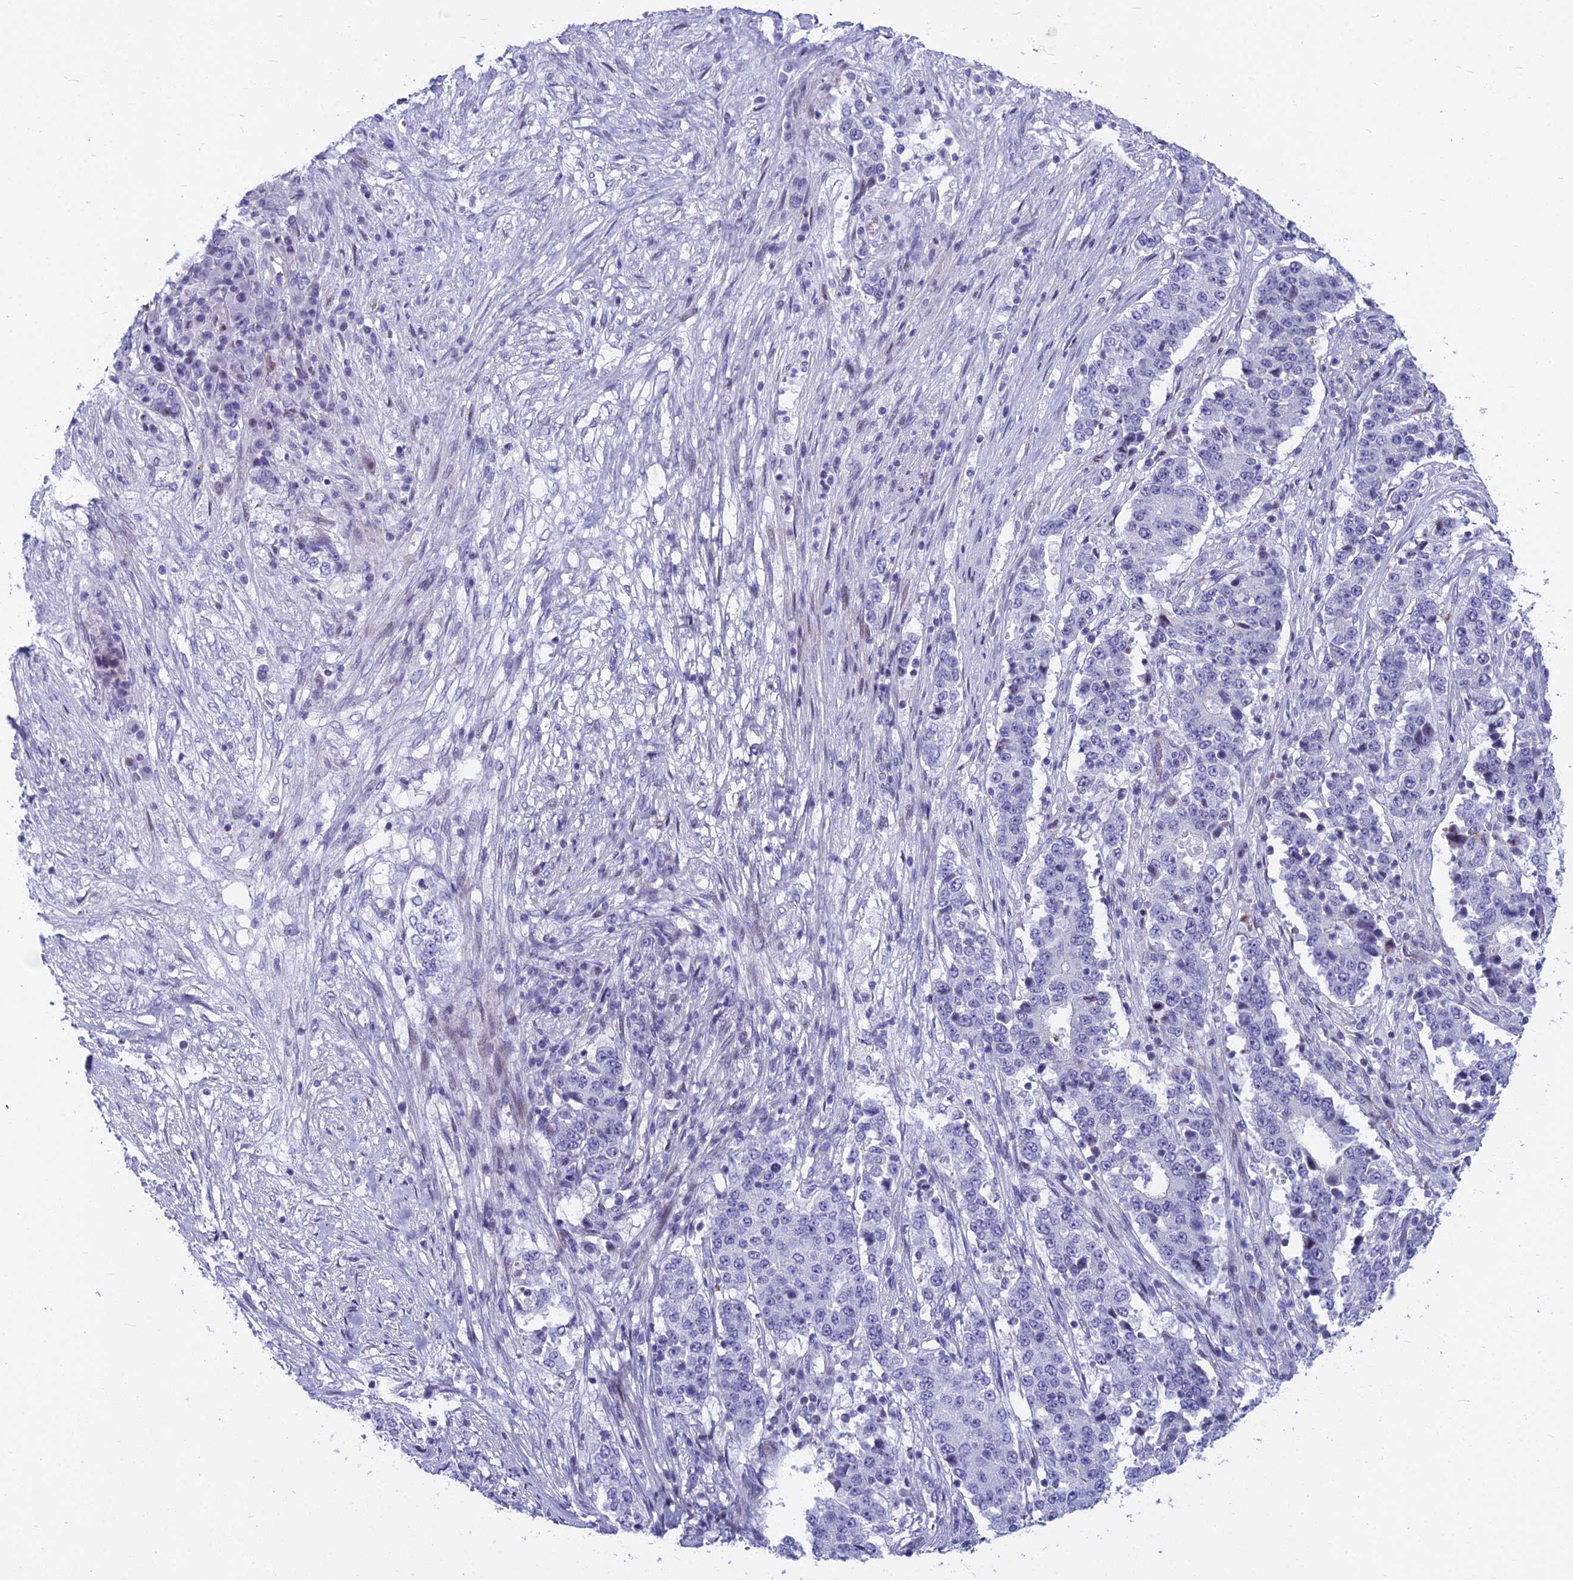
{"staining": {"intensity": "negative", "quantity": "none", "location": "none"}, "tissue": "stomach cancer", "cell_type": "Tumor cells", "image_type": "cancer", "snomed": [{"axis": "morphology", "description": "Adenocarcinoma, NOS"}, {"axis": "topography", "description": "Stomach"}], "caption": "Tumor cells show no significant protein expression in stomach cancer.", "gene": "MYBPC2", "patient": {"sex": "male", "age": 59}}